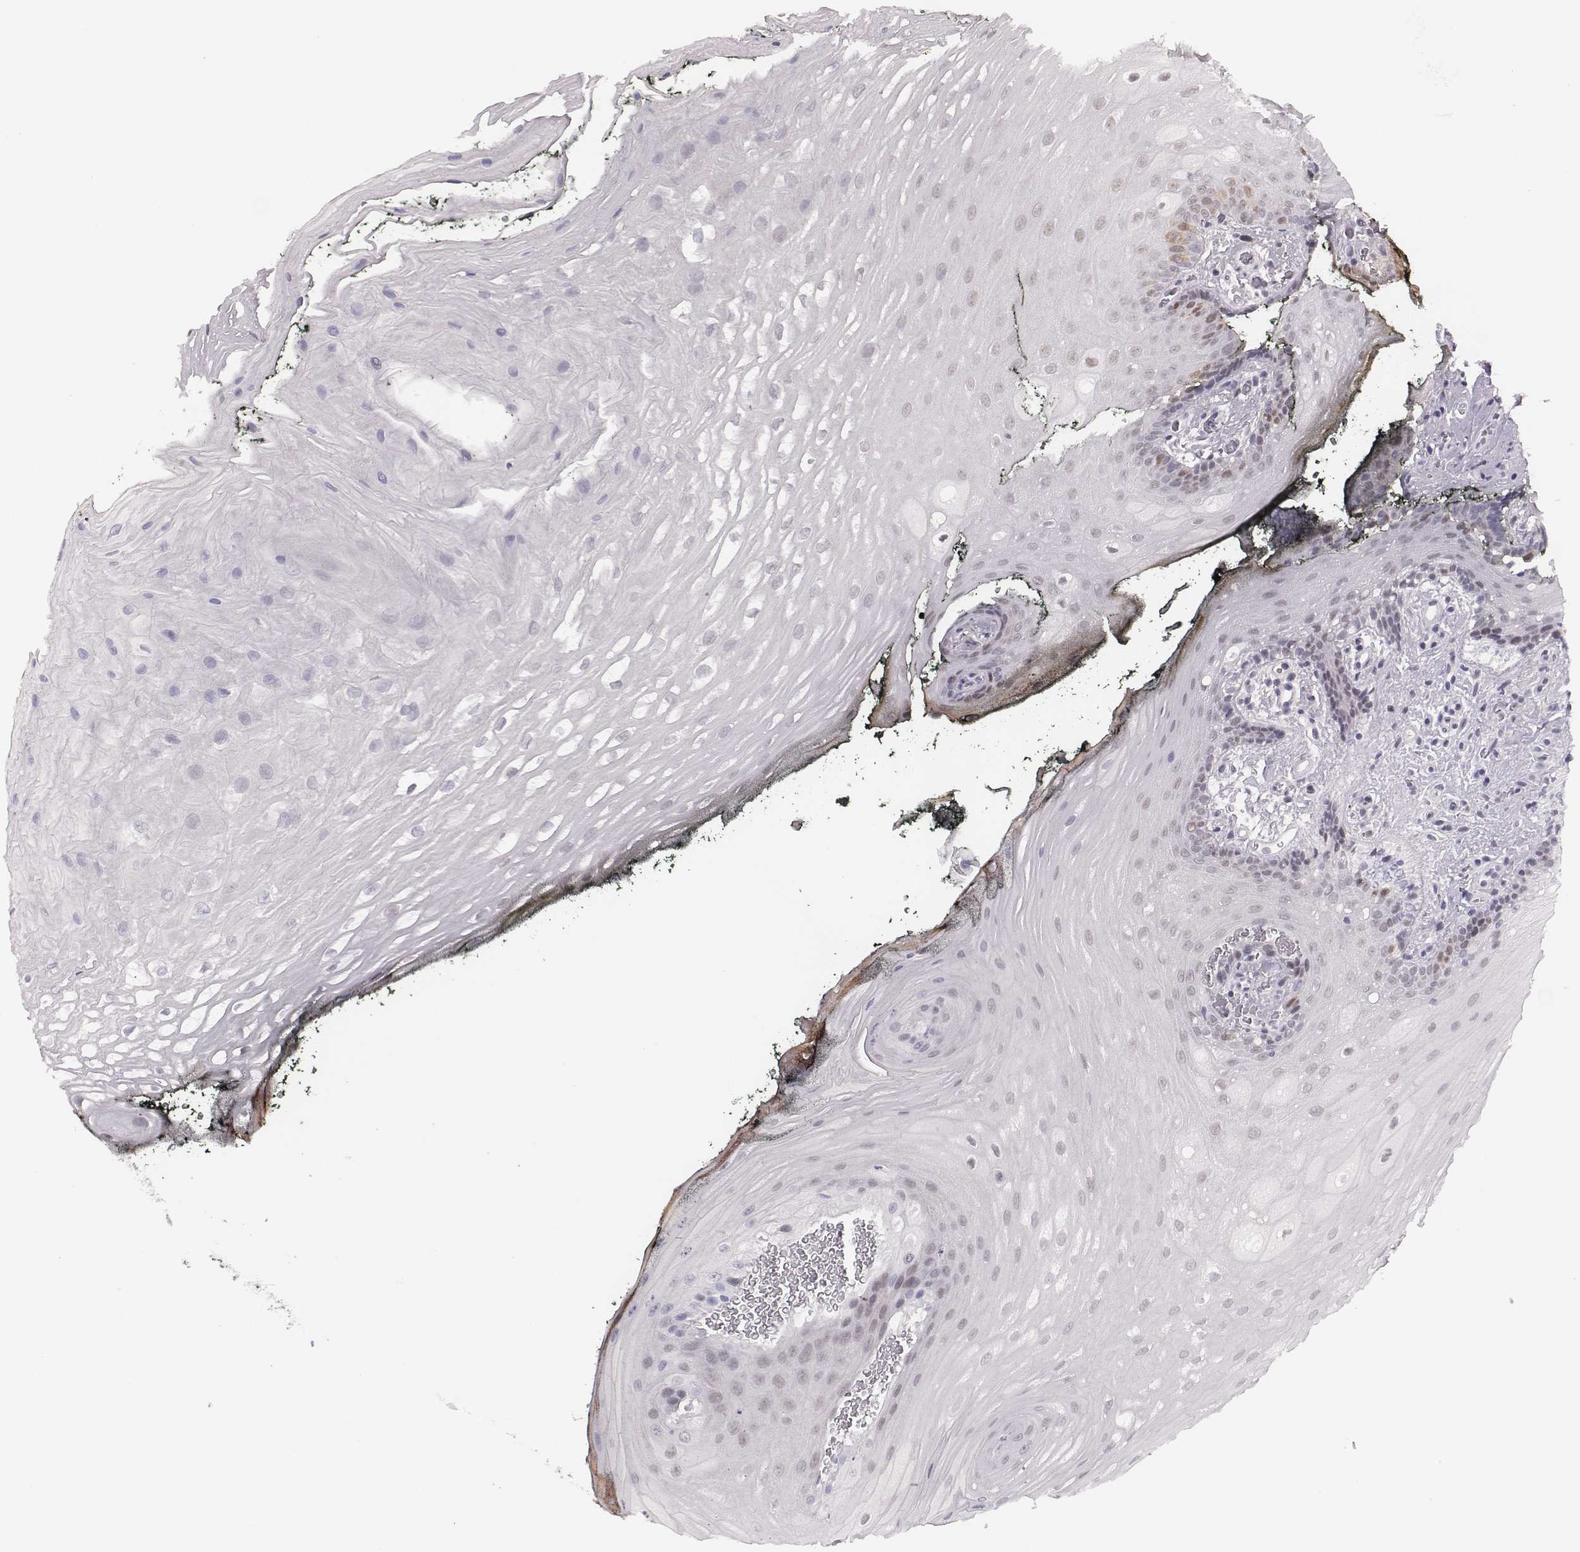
{"staining": {"intensity": "negative", "quantity": "none", "location": "none"}, "tissue": "oral mucosa", "cell_type": "Squamous epithelial cells", "image_type": "normal", "snomed": [{"axis": "morphology", "description": "Normal tissue, NOS"}, {"axis": "topography", "description": "Oral tissue"}, {"axis": "topography", "description": "Head-Neck"}], "caption": "Human oral mucosa stained for a protein using immunohistochemistry (IHC) displays no expression in squamous epithelial cells.", "gene": "PBK", "patient": {"sex": "male", "age": 65}}